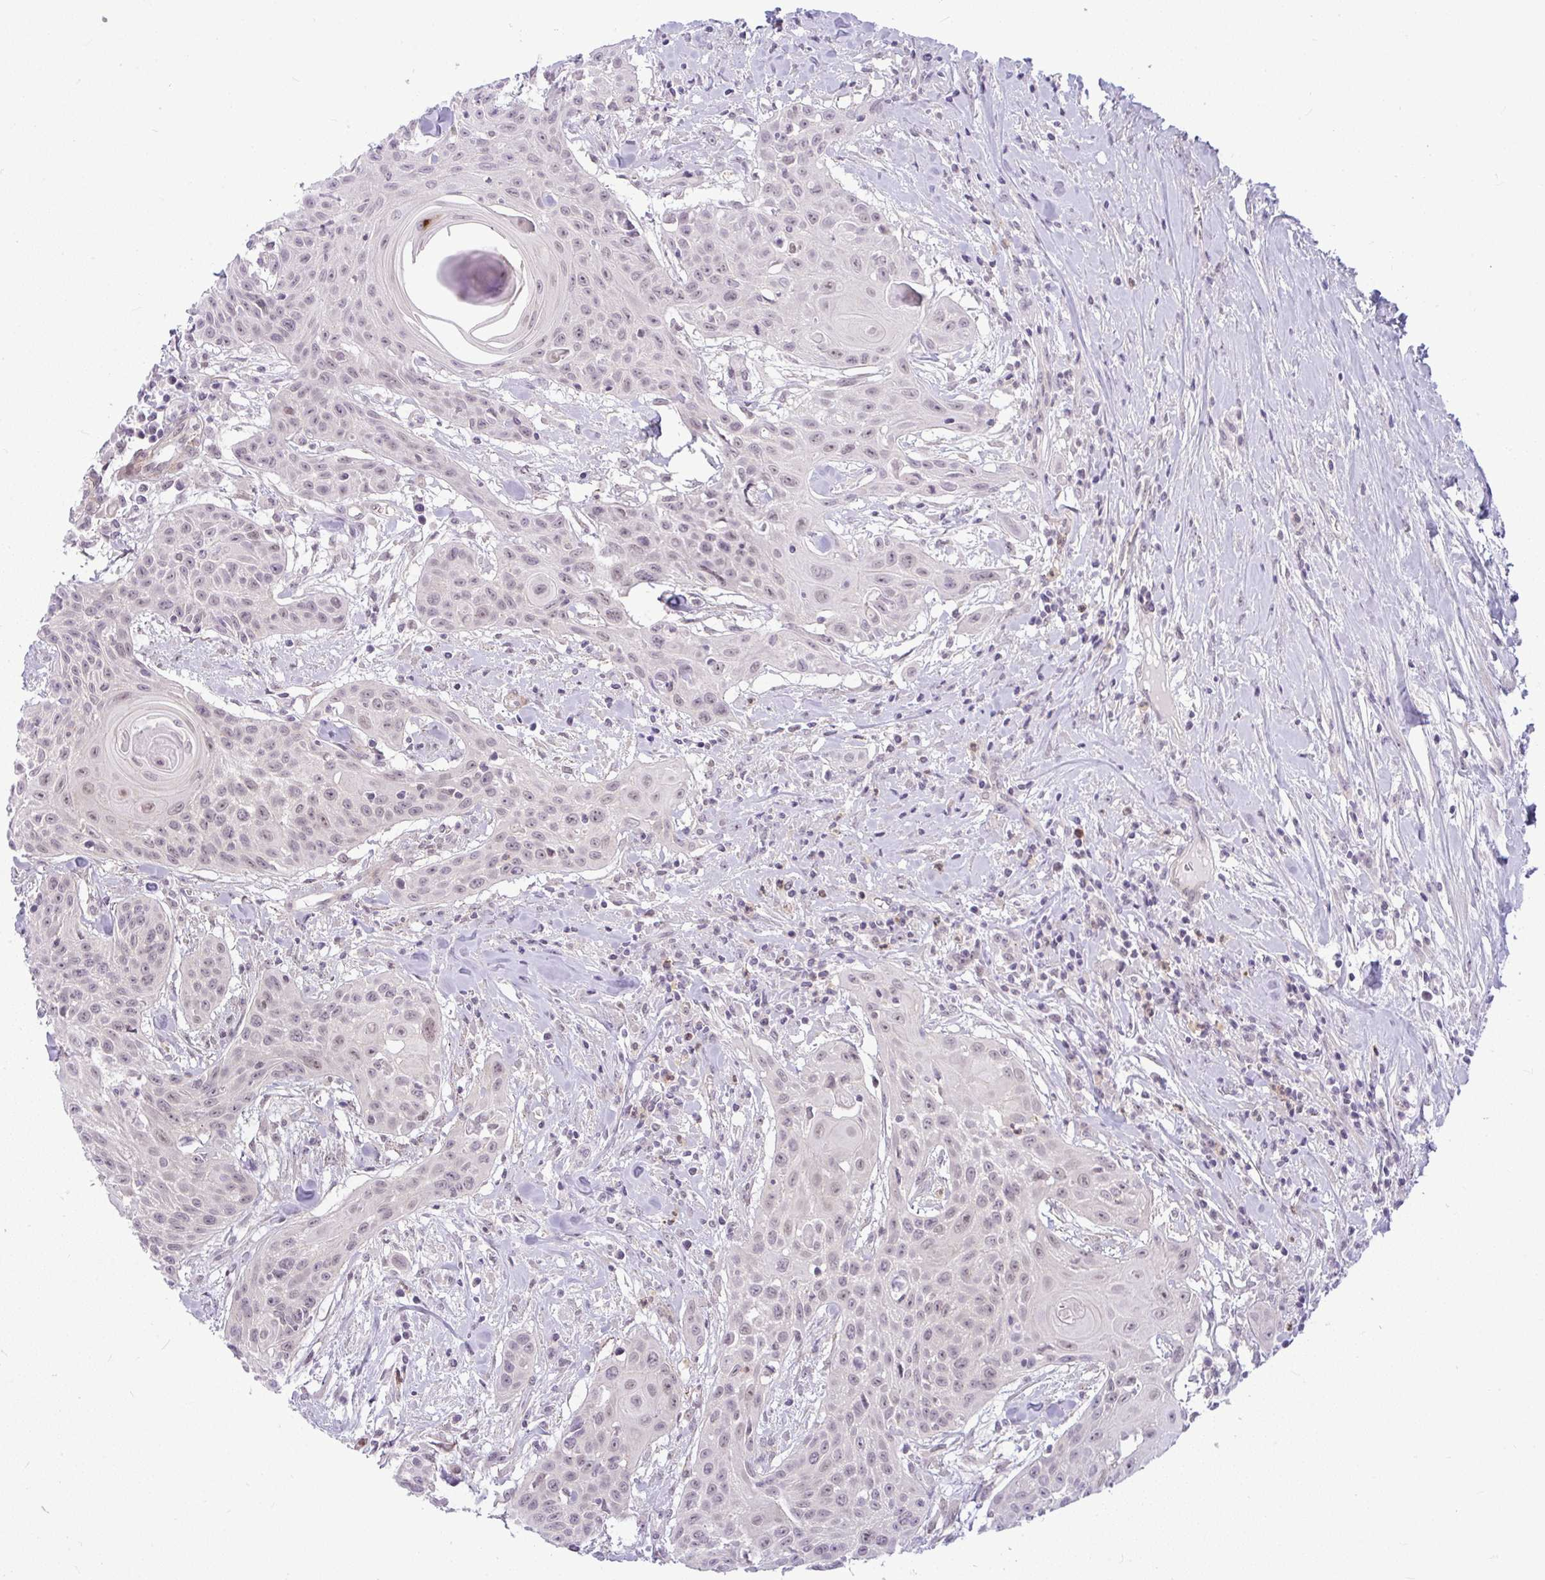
{"staining": {"intensity": "negative", "quantity": "none", "location": "none"}, "tissue": "head and neck cancer", "cell_type": "Tumor cells", "image_type": "cancer", "snomed": [{"axis": "morphology", "description": "Squamous cell carcinoma, NOS"}, {"axis": "topography", "description": "Lymph node"}, {"axis": "topography", "description": "Salivary gland"}, {"axis": "topography", "description": "Head-Neck"}], "caption": "This is an immunohistochemistry (IHC) image of human head and neck cancer (squamous cell carcinoma). There is no positivity in tumor cells.", "gene": "DZIP1", "patient": {"sex": "female", "age": 74}}